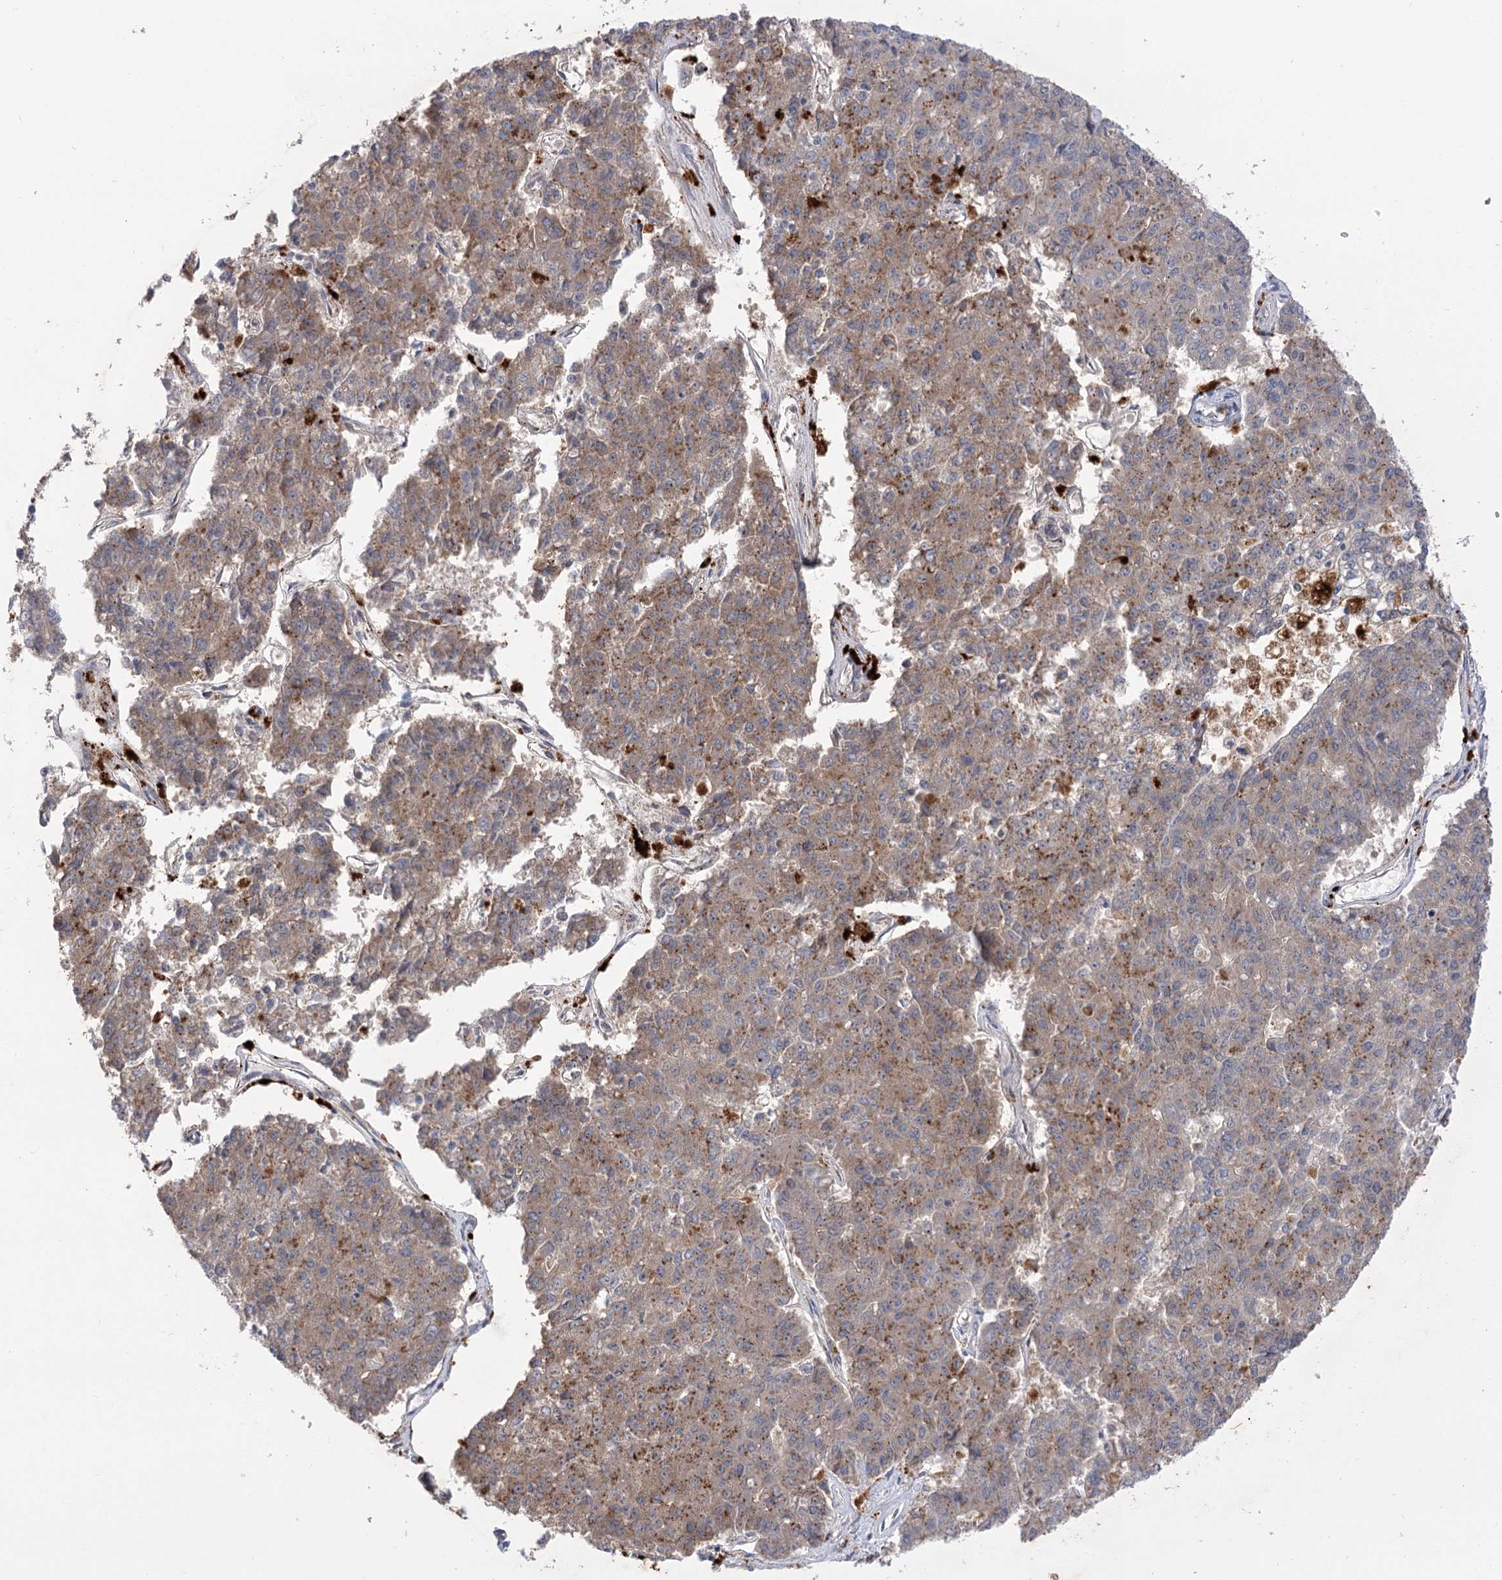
{"staining": {"intensity": "moderate", "quantity": ">75%", "location": "cytoplasmic/membranous"}, "tissue": "pancreatic cancer", "cell_type": "Tumor cells", "image_type": "cancer", "snomed": [{"axis": "morphology", "description": "Adenocarcinoma, NOS"}, {"axis": "topography", "description": "Pancreas"}], "caption": "Tumor cells exhibit medium levels of moderate cytoplasmic/membranous expression in about >75% of cells in adenocarcinoma (pancreatic).", "gene": "SIAE", "patient": {"sex": "male", "age": 50}}